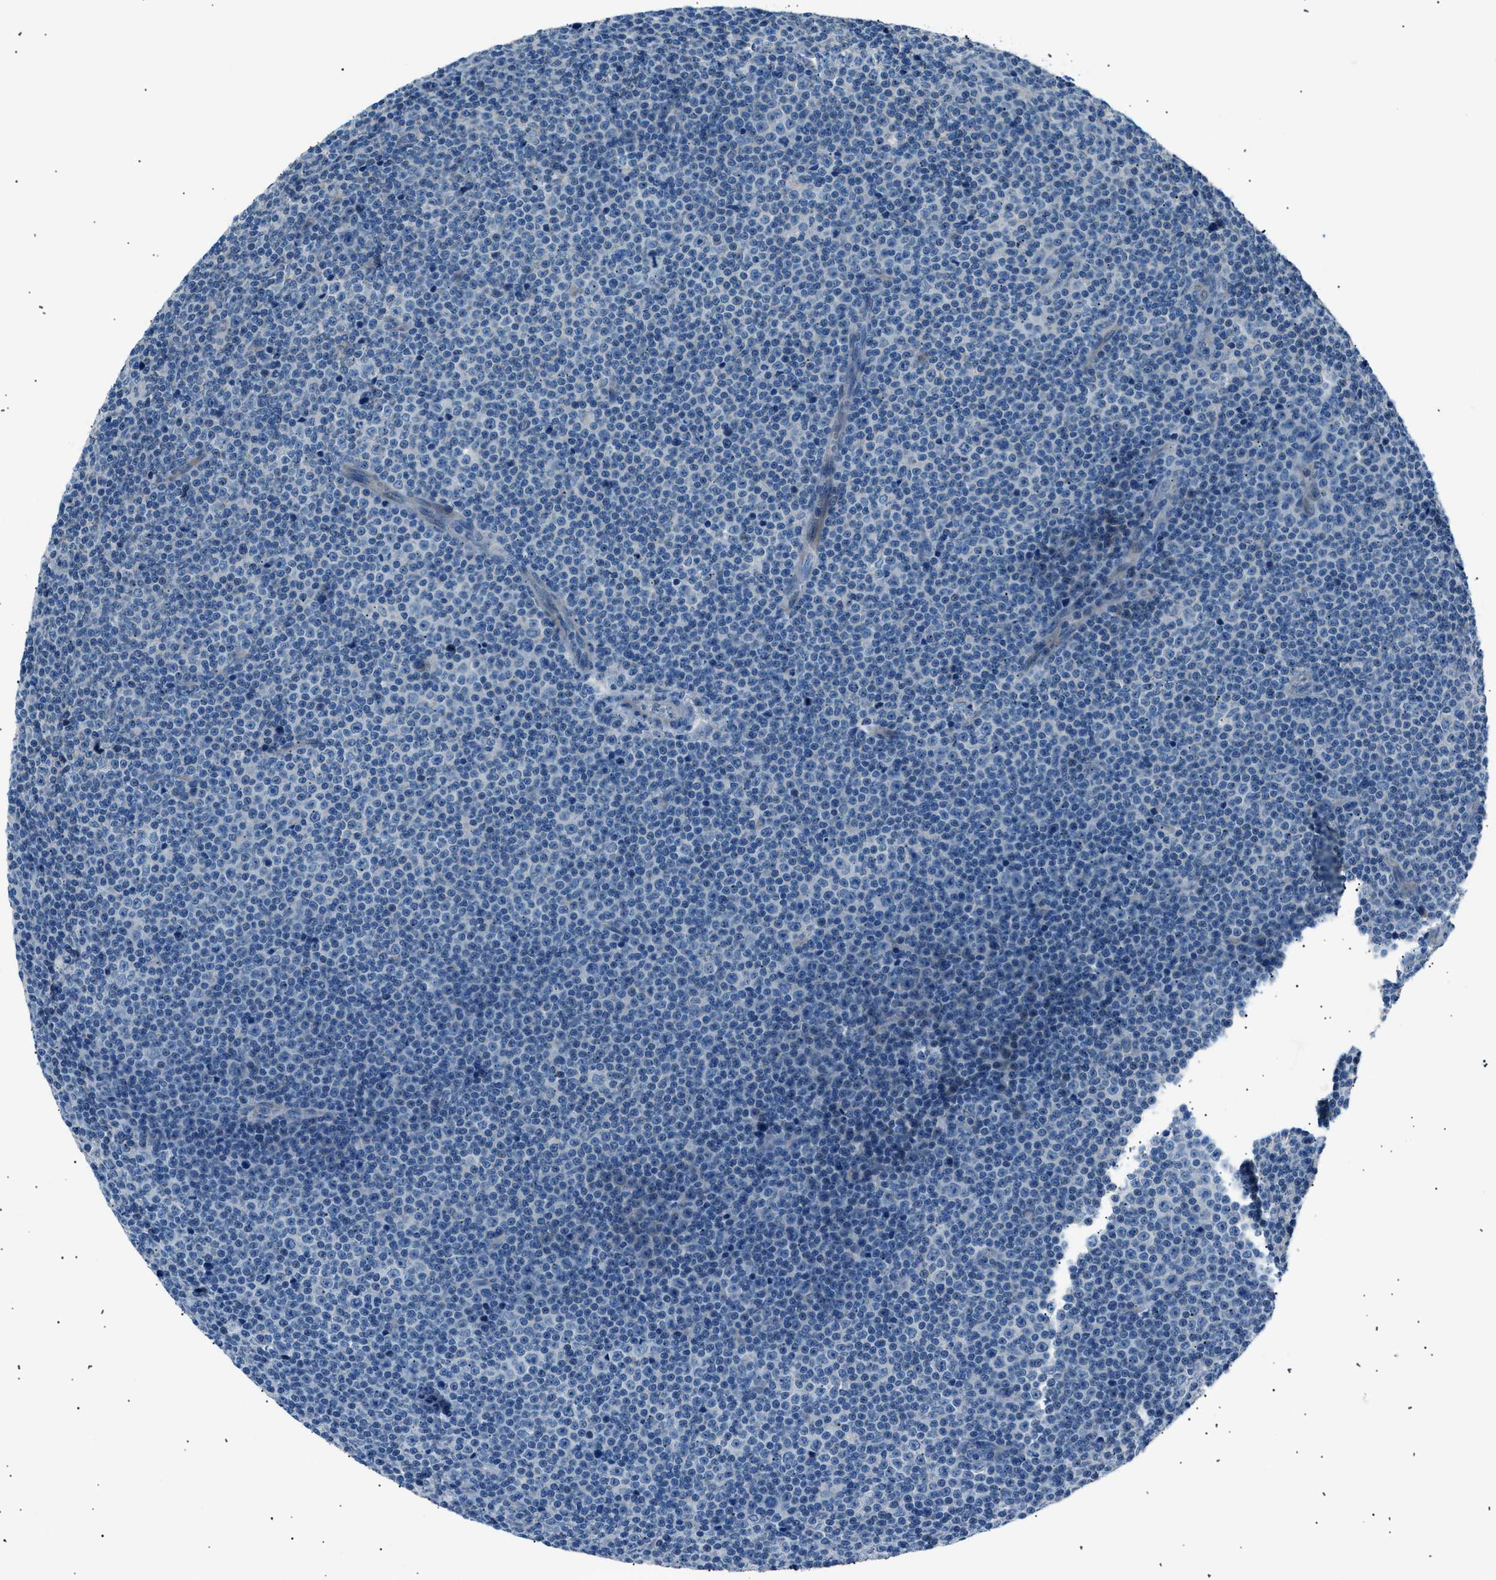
{"staining": {"intensity": "negative", "quantity": "none", "location": "none"}, "tissue": "lymphoma", "cell_type": "Tumor cells", "image_type": "cancer", "snomed": [{"axis": "morphology", "description": "Malignant lymphoma, non-Hodgkin's type, Low grade"}, {"axis": "topography", "description": "Lymph node"}], "caption": "Immunohistochemical staining of human lymphoma reveals no significant staining in tumor cells. (DAB (3,3'-diaminobenzidine) immunohistochemistry with hematoxylin counter stain).", "gene": "LRRC37B", "patient": {"sex": "female", "age": 67}}